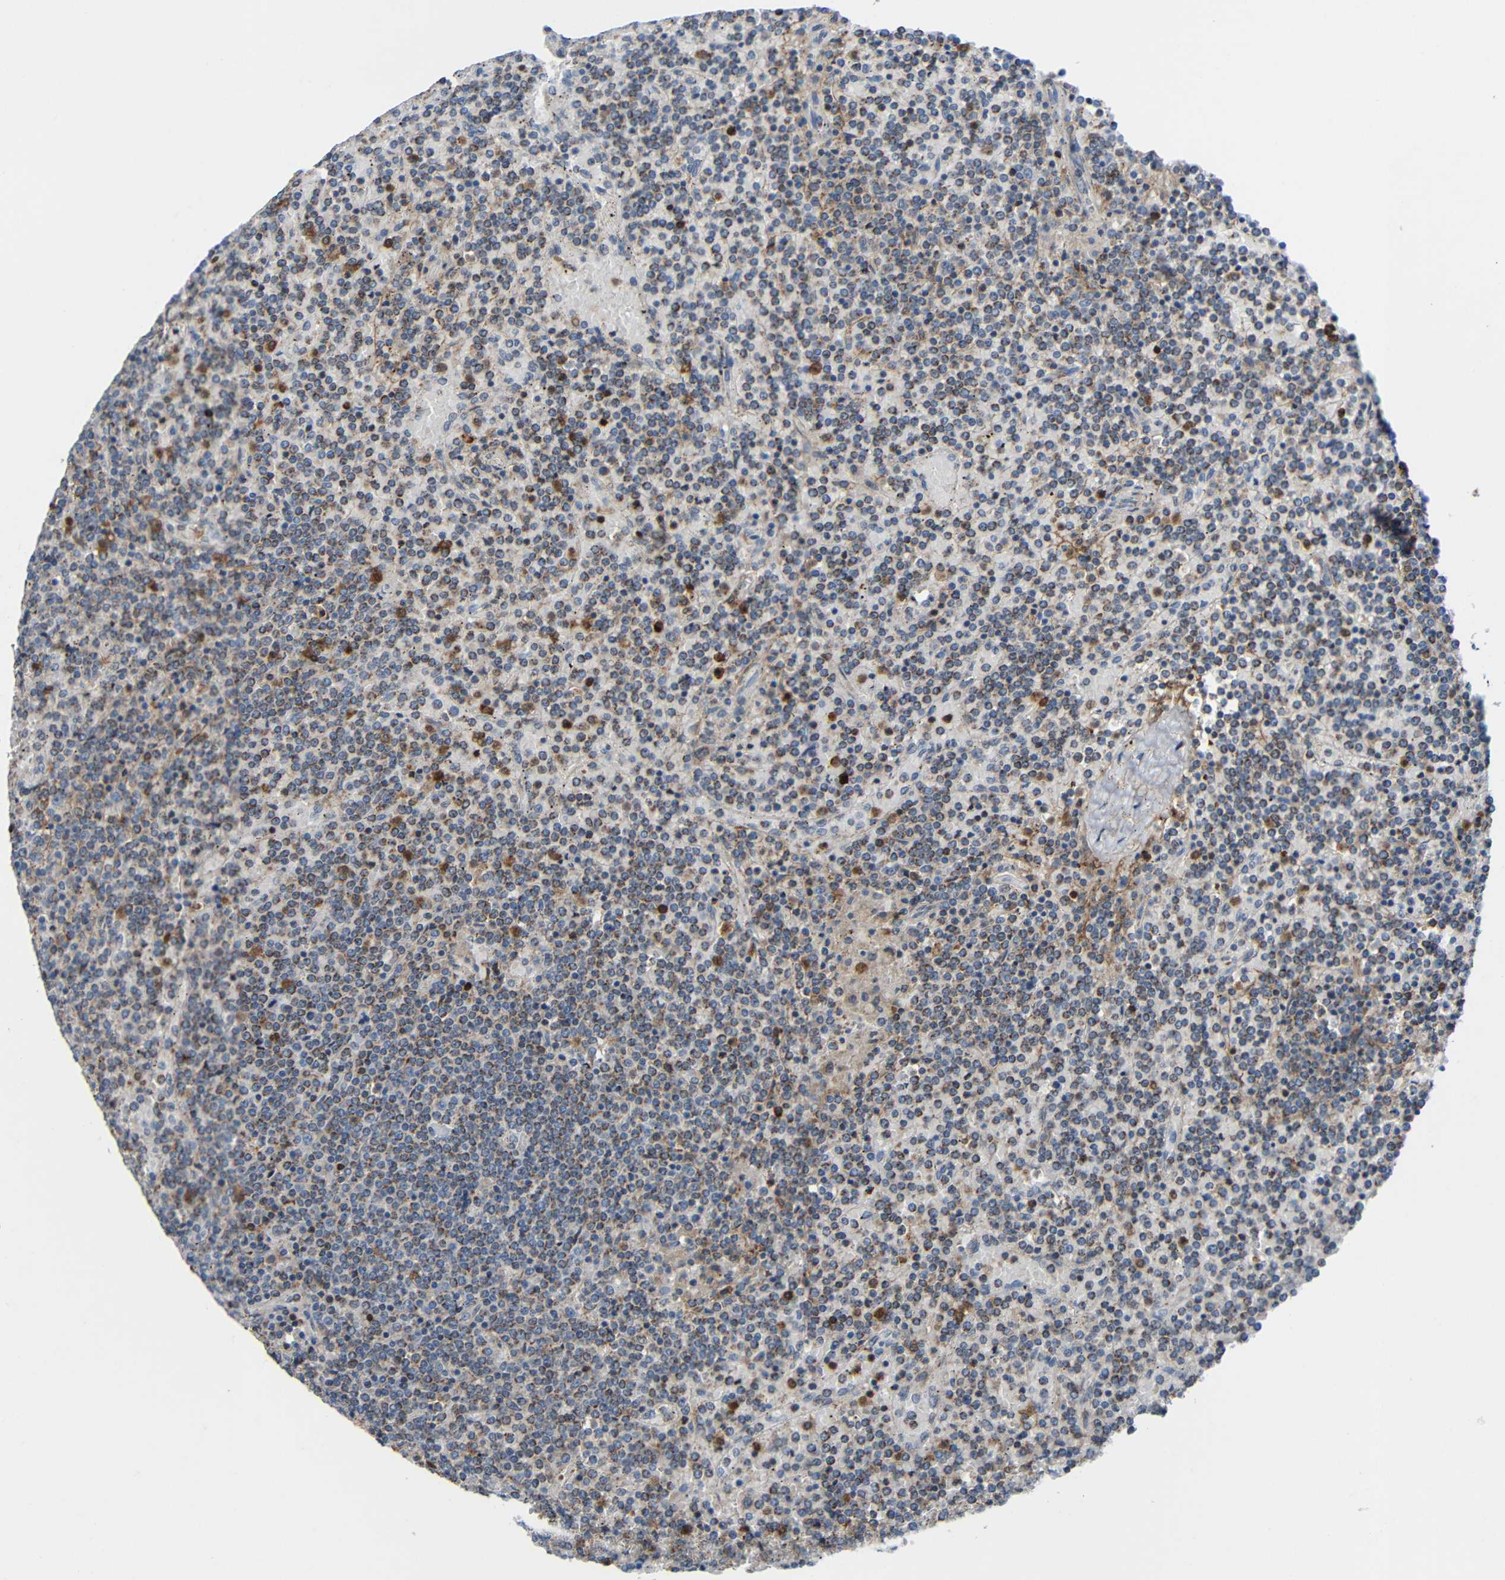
{"staining": {"intensity": "moderate", "quantity": "25%-75%", "location": "cytoplasmic/membranous"}, "tissue": "lymphoma", "cell_type": "Tumor cells", "image_type": "cancer", "snomed": [{"axis": "morphology", "description": "Malignant lymphoma, non-Hodgkin's type, Low grade"}, {"axis": "topography", "description": "Spleen"}], "caption": "Brown immunohistochemical staining in human lymphoma exhibits moderate cytoplasmic/membranous staining in about 25%-75% of tumor cells.", "gene": "C1GALT1", "patient": {"sex": "female", "age": 19}}